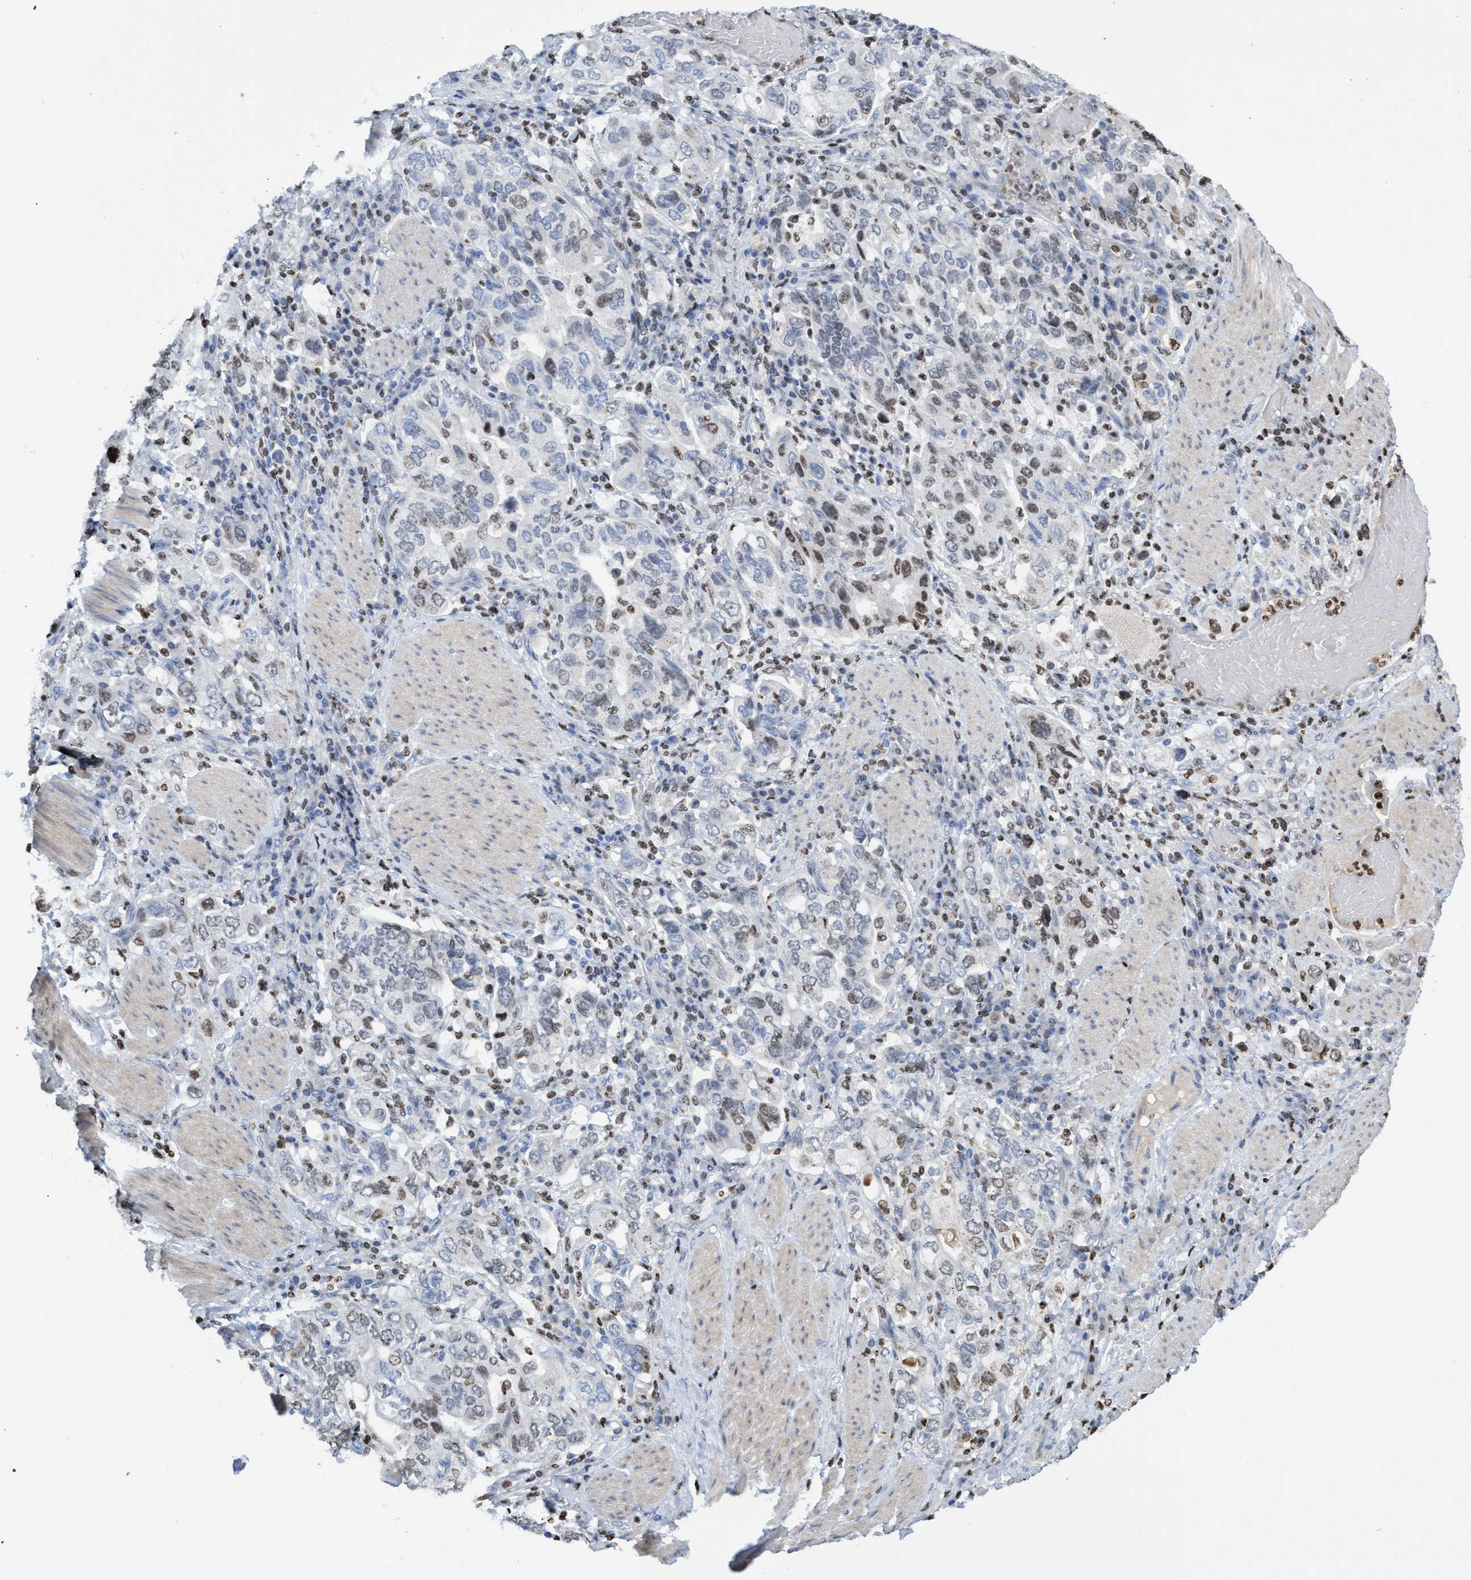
{"staining": {"intensity": "weak", "quantity": "25%-75%", "location": "nuclear"}, "tissue": "stomach cancer", "cell_type": "Tumor cells", "image_type": "cancer", "snomed": [{"axis": "morphology", "description": "Adenocarcinoma, NOS"}, {"axis": "topography", "description": "Stomach, upper"}], "caption": "This photomicrograph reveals immunohistochemistry staining of stomach adenocarcinoma, with low weak nuclear positivity in approximately 25%-75% of tumor cells.", "gene": "CBX2", "patient": {"sex": "male", "age": 62}}